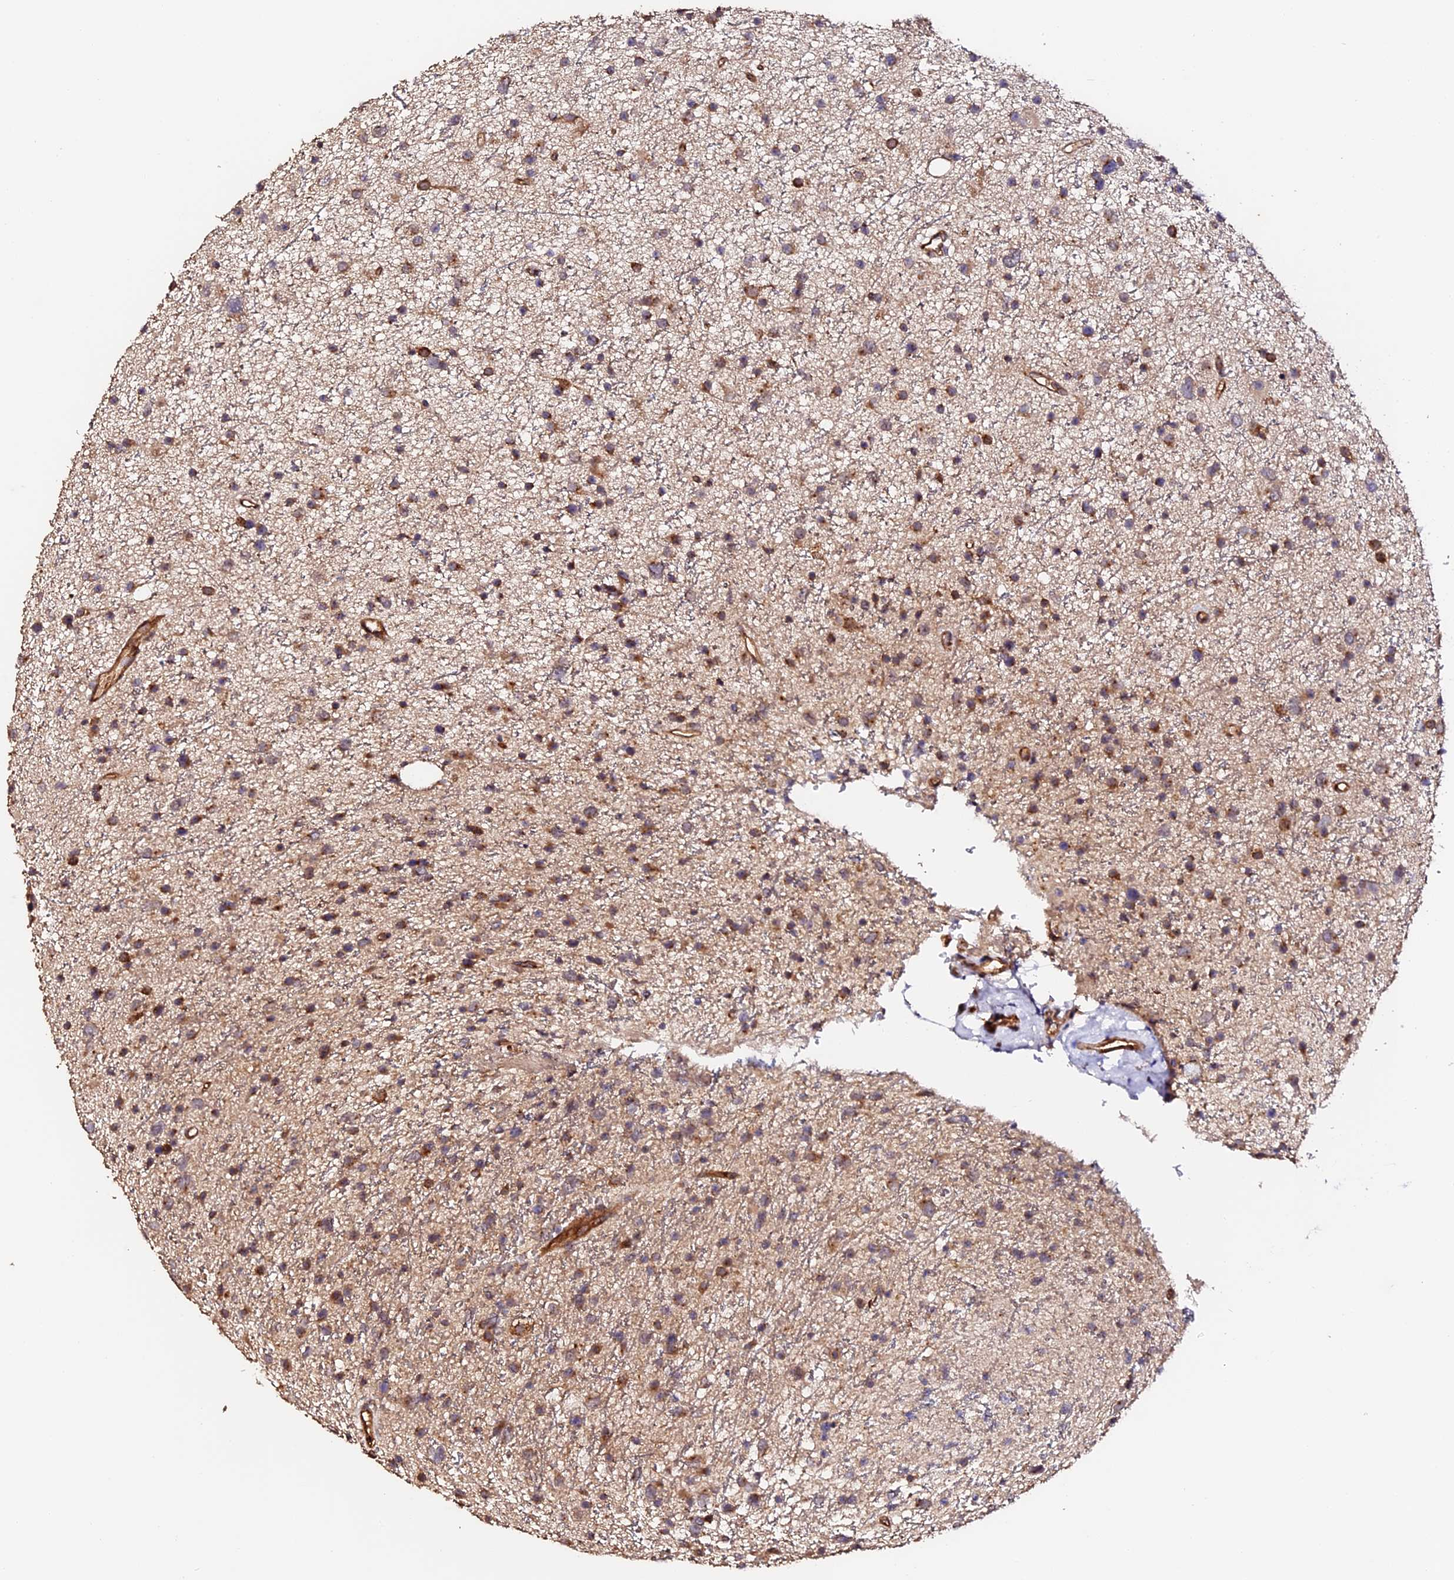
{"staining": {"intensity": "moderate", "quantity": "25%-75%", "location": "cytoplasmic/membranous"}, "tissue": "glioma", "cell_type": "Tumor cells", "image_type": "cancer", "snomed": [{"axis": "morphology", "description": "Glioma, malignant, Low grade"}, {"axis": "topography", "description": "Cerebral cortex"}], "caption": "High-power microscopy captured an immunohistochemistry (IHC) micrograph of malignant glioma (low-grade), revealing moderate cytoplasmic/membranous expression in approximately 25%-75% of tumor cells.", "gene": "TDO2", "patient": {"sex": "female", "age": 39}}